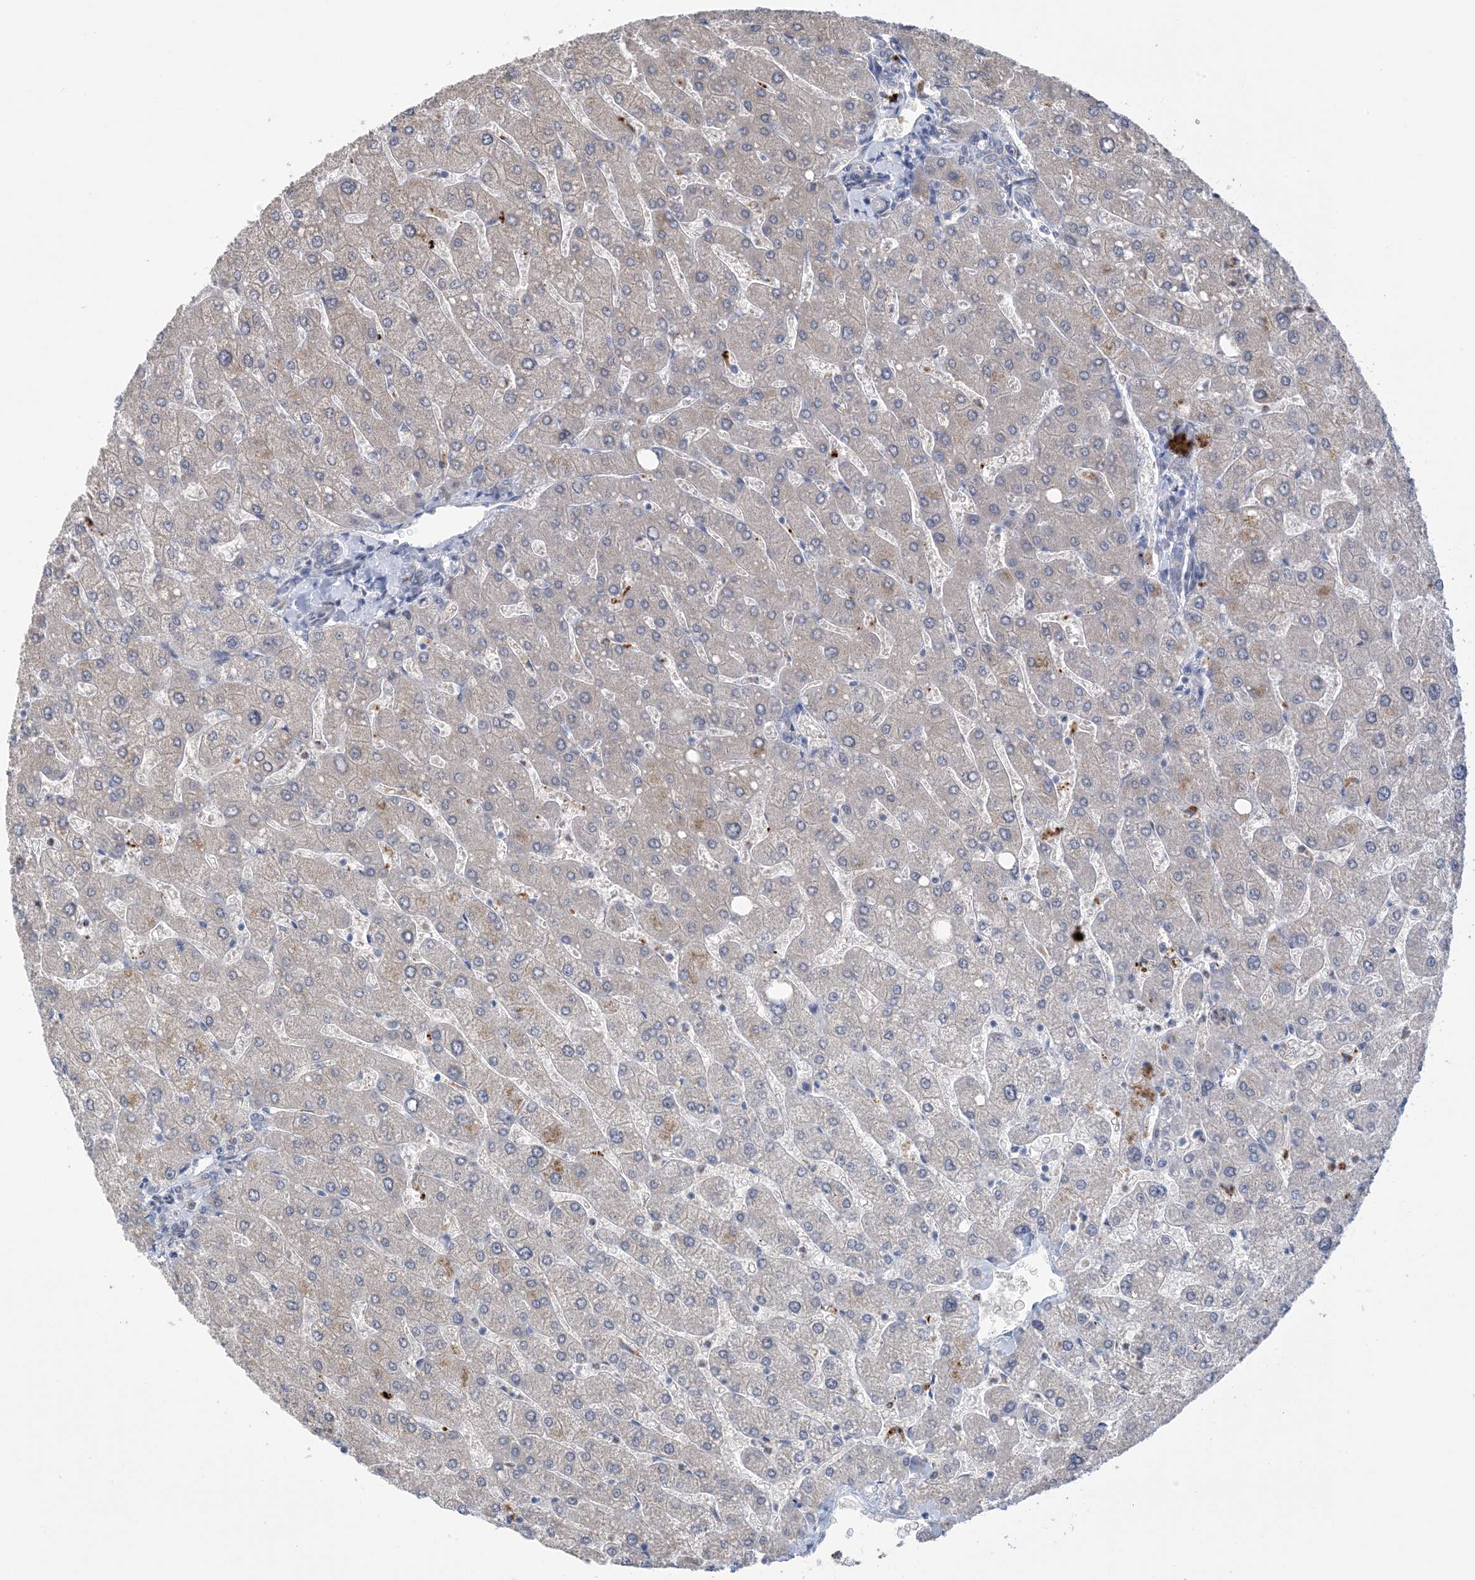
{"staining": {"intensity": "negative", "quantity": "none", "location": "none"}, "tissue": "liver", "cell_type": "Cholangiocytes", "image_type": "normal", "snomed": [{"axis": "morphology", "description": "Normal tissue, NOS"}, {"axis": "topography", "description": "Liver"}], "caption": "Immunohistochemical staining of normal human liver exhibits no significant positivity in cholangiocytes.", "gene": "TTYH1", "patient": {"sex": "male", "age": 55}}